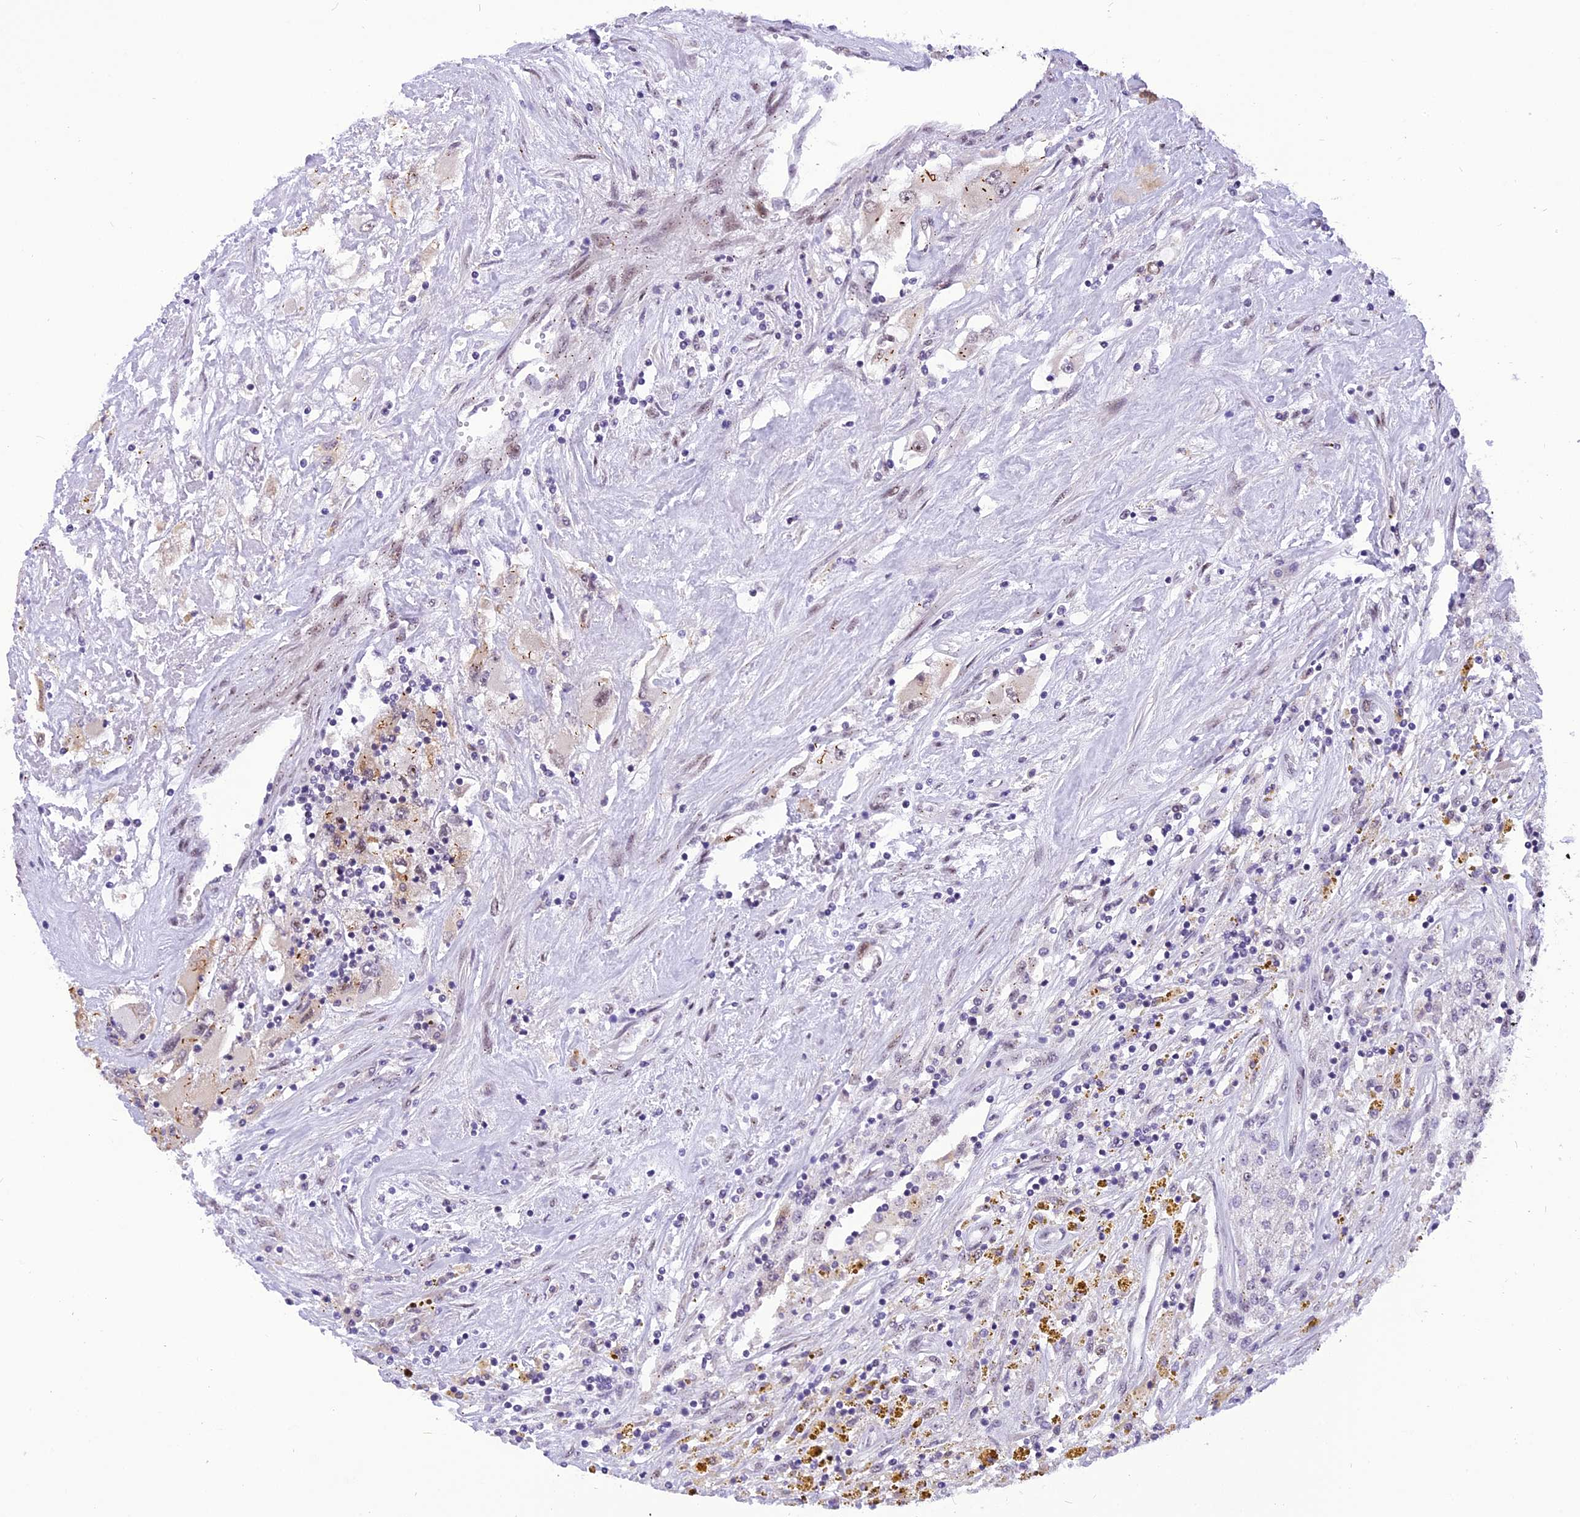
{"staining": {"intensity": "negative", "quantity": "none", "location": "none"}, "tissue": "renal cancer", "cell_type": "Tumor cells", "image_type": "cancer", "snomed": [{"axis": "morphology", "description": "Adenocarcinoma, NOS"}, {"axis": "topography", "description": "Kidney"}], "caption": "This image is of adenocarcinoma (renal) stained with immunohistochemistry (IHC) to label a protein in brown with the nuclei are counter-stained blue. There is no staining in tumor cells. Brightfield microscopy of immunohistochemistry stained with DAB (3,3'-diaminobenzidine) (brown) and hematoxylin (blue), captured at high magnification.", "gene": "IRF2BP1", "patient": {"sex": "female", "age": 52}}